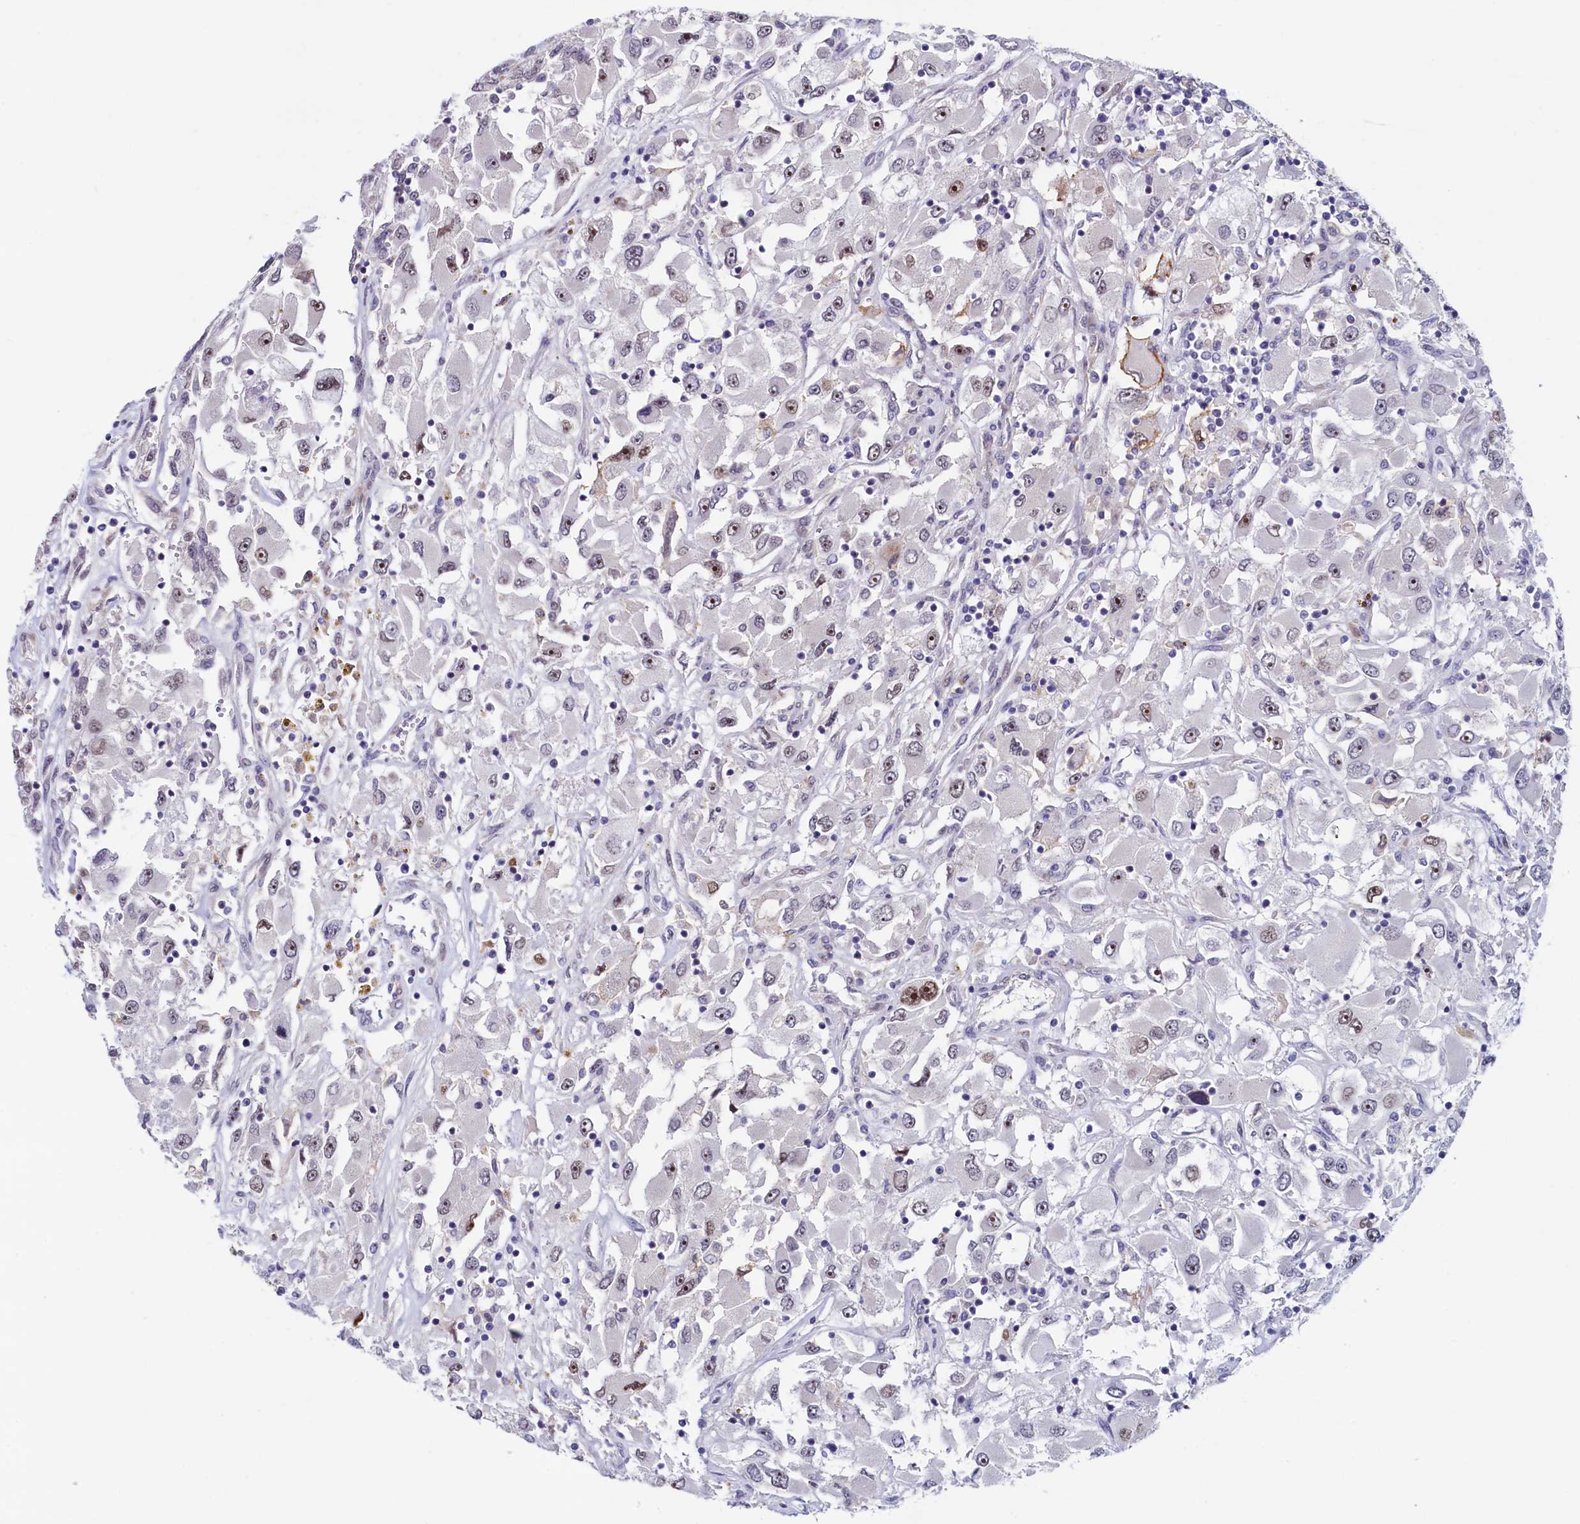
{"staining": {"intensity": "moderate", "quantity": "<25%", "location": "nuclear"}, "tissue": "renal cancer", "cell_type": "Tumor cells", "image_type": "cancer", "snomed": [{"axis": "morphology", "description": "Adenocarcinoma, NOS"}, {"axis": "topography", "description": "Kidney"}], "caption": "Human renal cancer stained with a protein marker shows moderate staining in tumor cells.", "gene": "PACSIN3", "patient": {"sex": "female", "age": 52}}